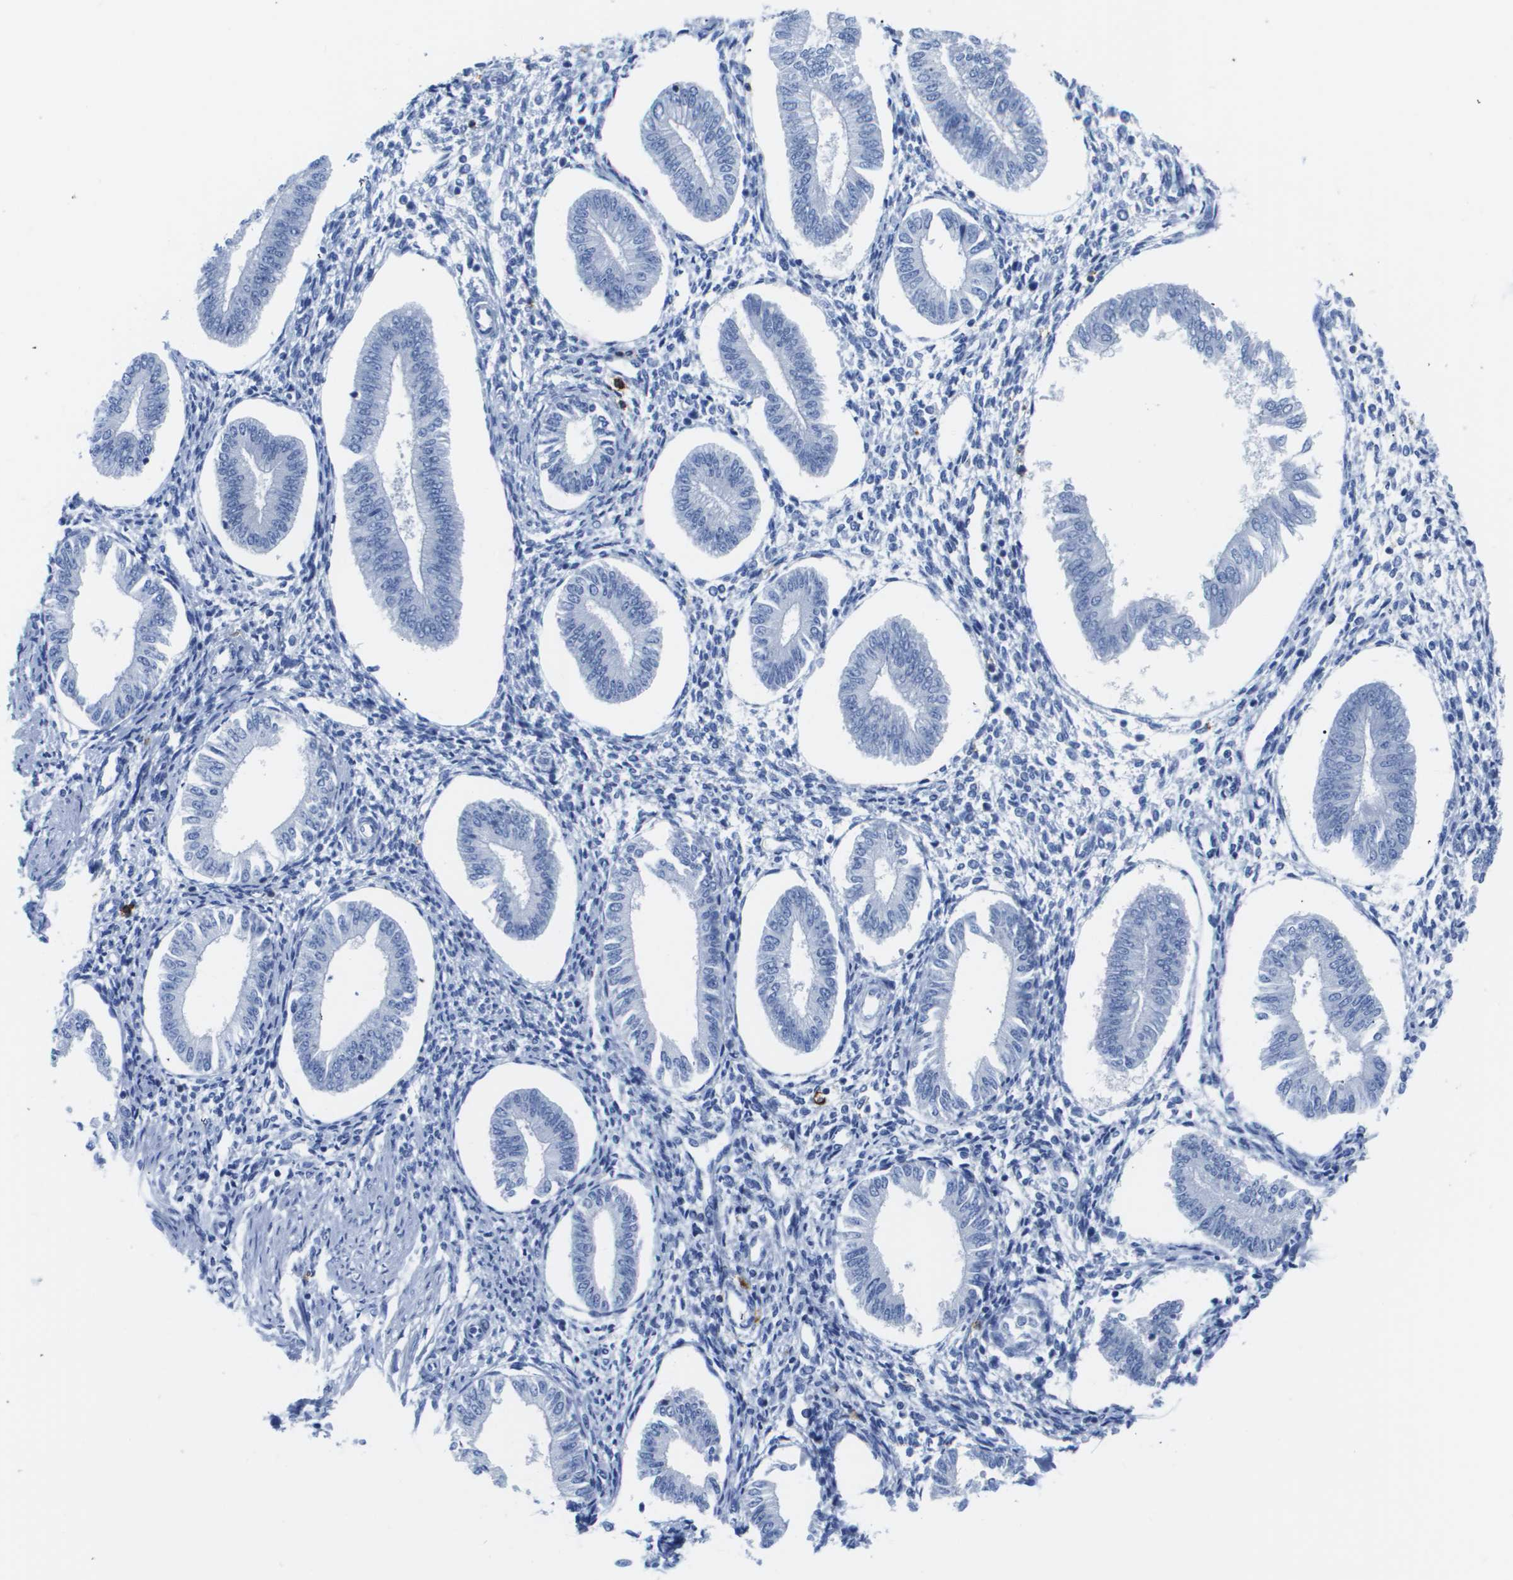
{"staining": {"intensity": "negative", "quantity": "none", "location": "none"}, "tissue": "endometrium", "cell_type": "Cells in endometrial stroma", "image_type": "normal", "snomed": [{"axis": "morphology", "description": "Normal tissue, NOS"}, {"axis": "topography", "description": "Endometrium"}], "caption": "A photomicrograph of human endometrium is negative for staining in cells in endometrial stroma. Brightfield microscopy of immunohistochemistry stained with DAB (3,3'-diaminobenzidine) (brown) and hematoxylin (blue), captured at high magnification.", "gene": "MS4A1", "patient": {"sex": "female", "age": 50}}